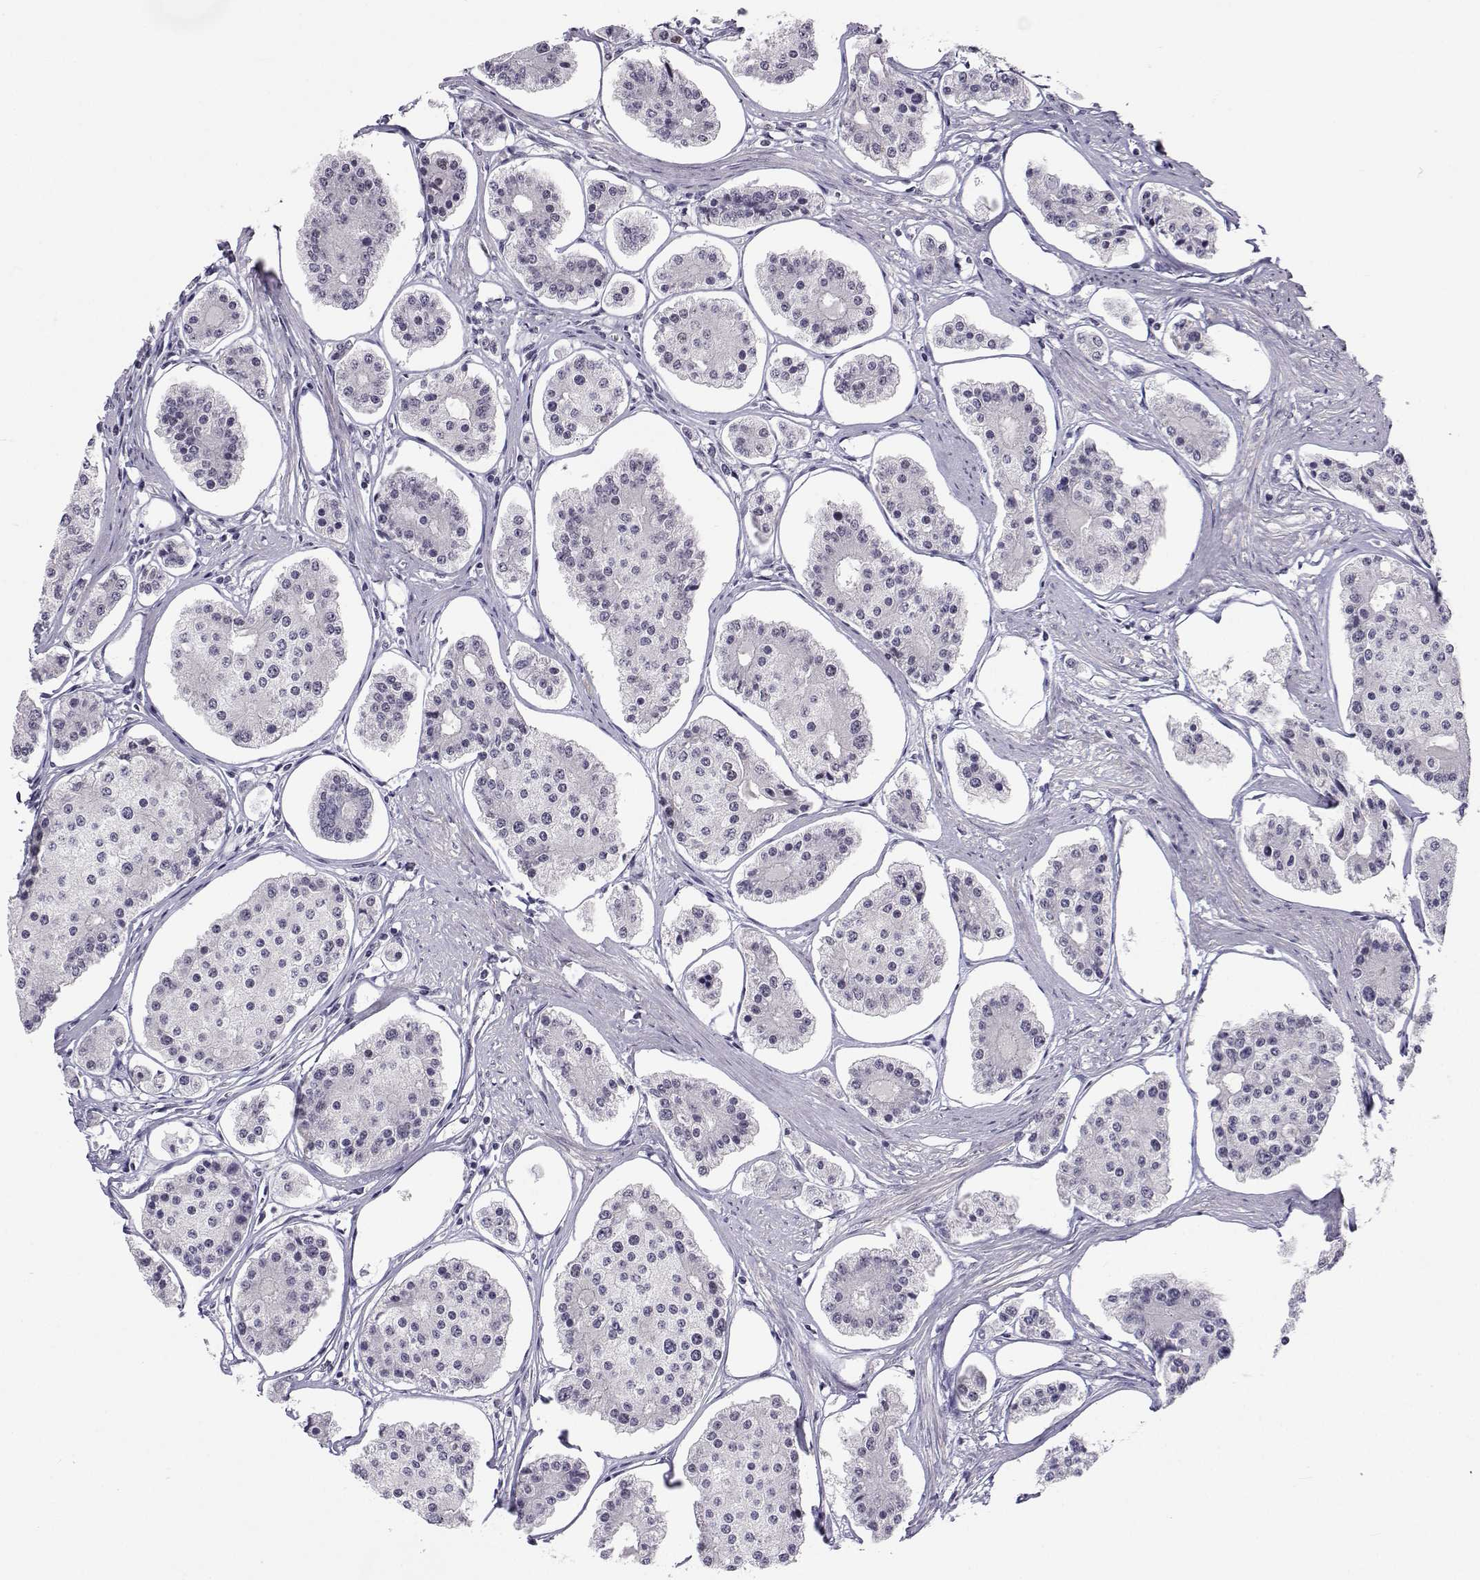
{"staining": {"intensity": "negative", "quantity": "none", "location": "none"}, "tissue": "carcinoid", "cell_type": "Tumor cells", "image_type": "cancer", "snomed": [{"axis": "morphology", "description": "Carcinoid, malignant, NOS"}, {"axis": "topography", "description": "Small intestine"}], "caption": "Human carcinoid stained for a protein using immunohistochemistry (IHC) shows no positivity in tumor cells.", "gene": "MED26", "patient": {"sex": "female", "age": 65}}